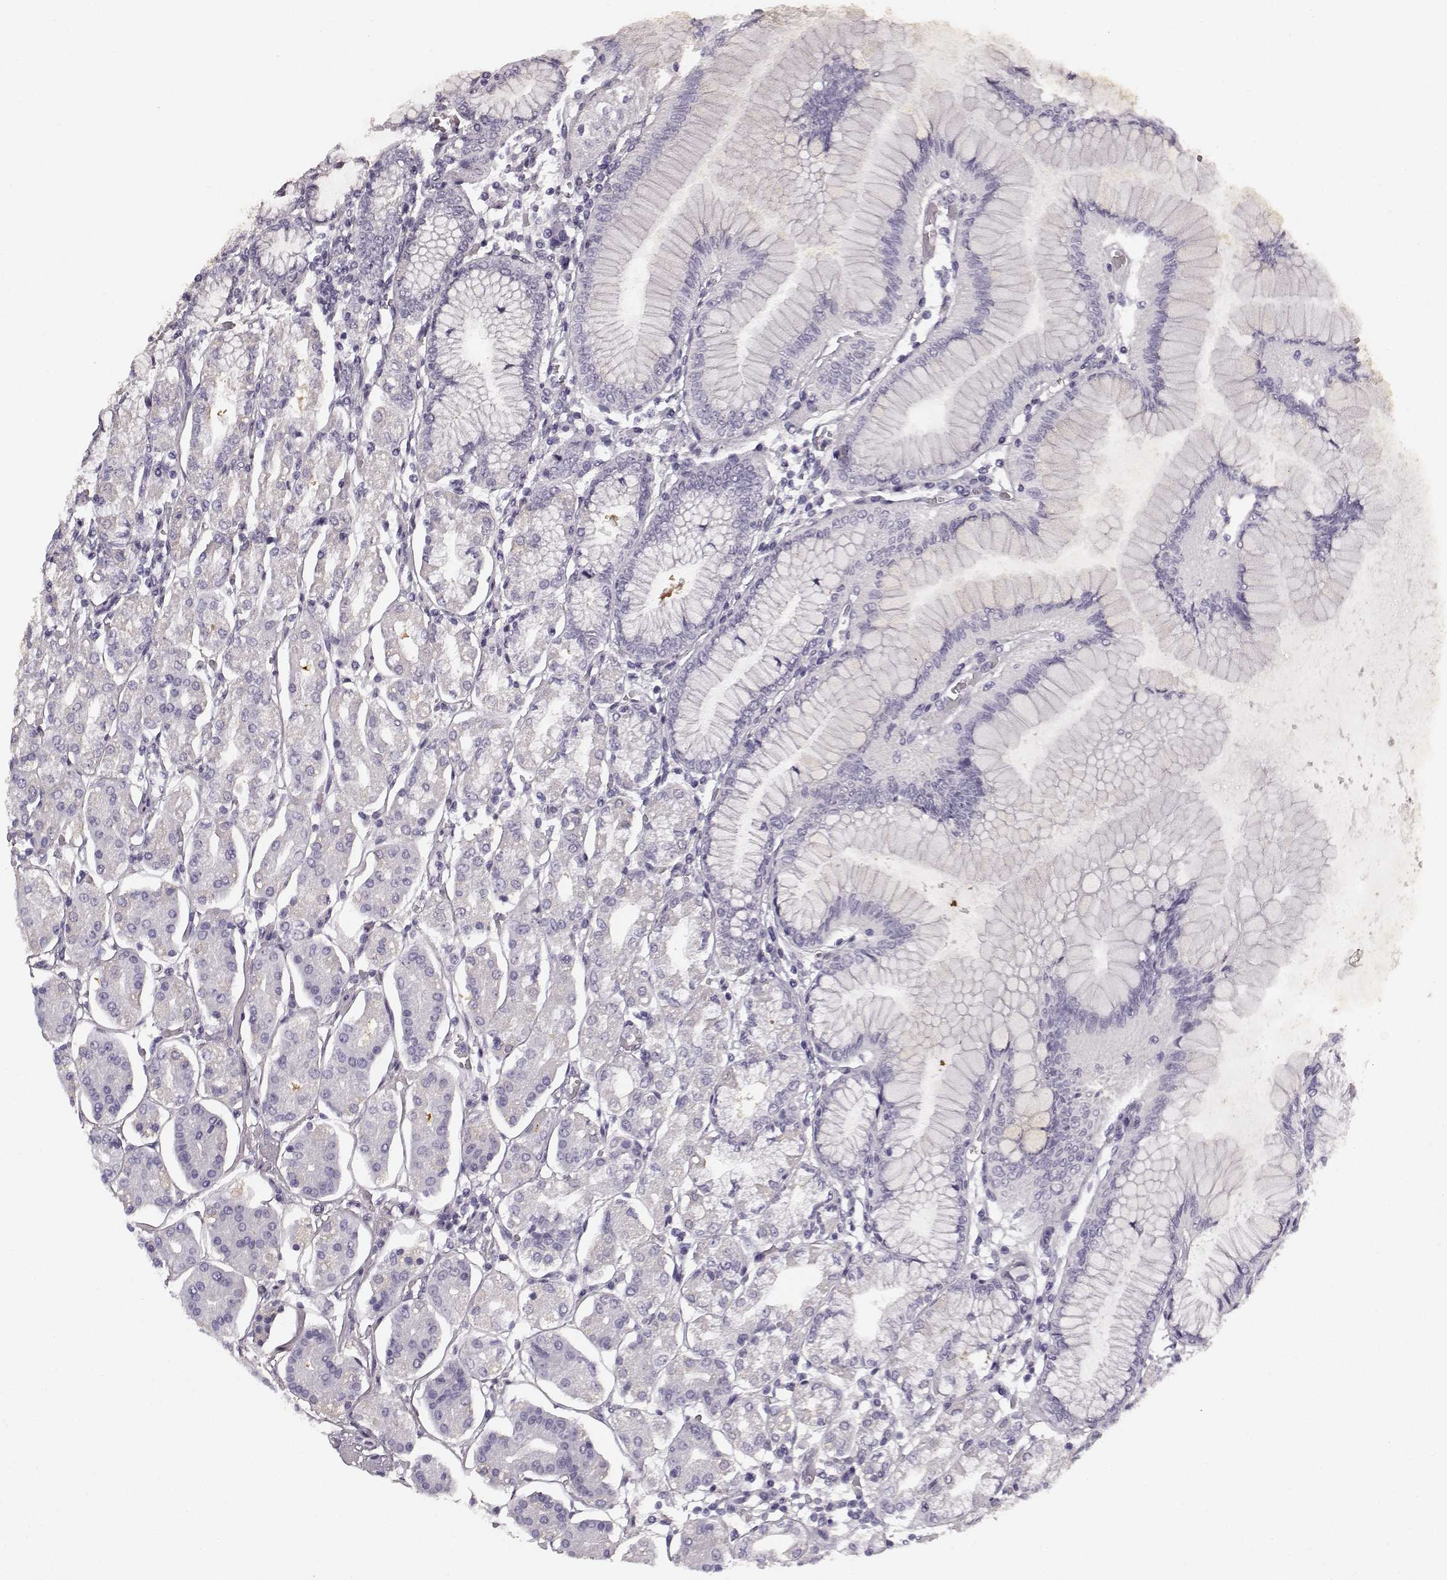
{"staining": {"intensity": "weak", "quantity": "<25%", "location": "cytoplasmic/membranous"}, "tissue": "stomach", "cell_type": "Glandular cells", "image_type": "normal", "snomed": [{"axis": "morphology", "description": "Normal tissue, NOS"}, {"axis": "topography", "description": "Skeletal muscle"}, {"axis": "topography", "description": "Stomach"}], "caption": "Immunohistochemical staining of unremarkable human stomach demonstrates no significant expression in glandular cells.", "gene": "TMPRSS15", "patient": {"sex": "female", "age": 57}}